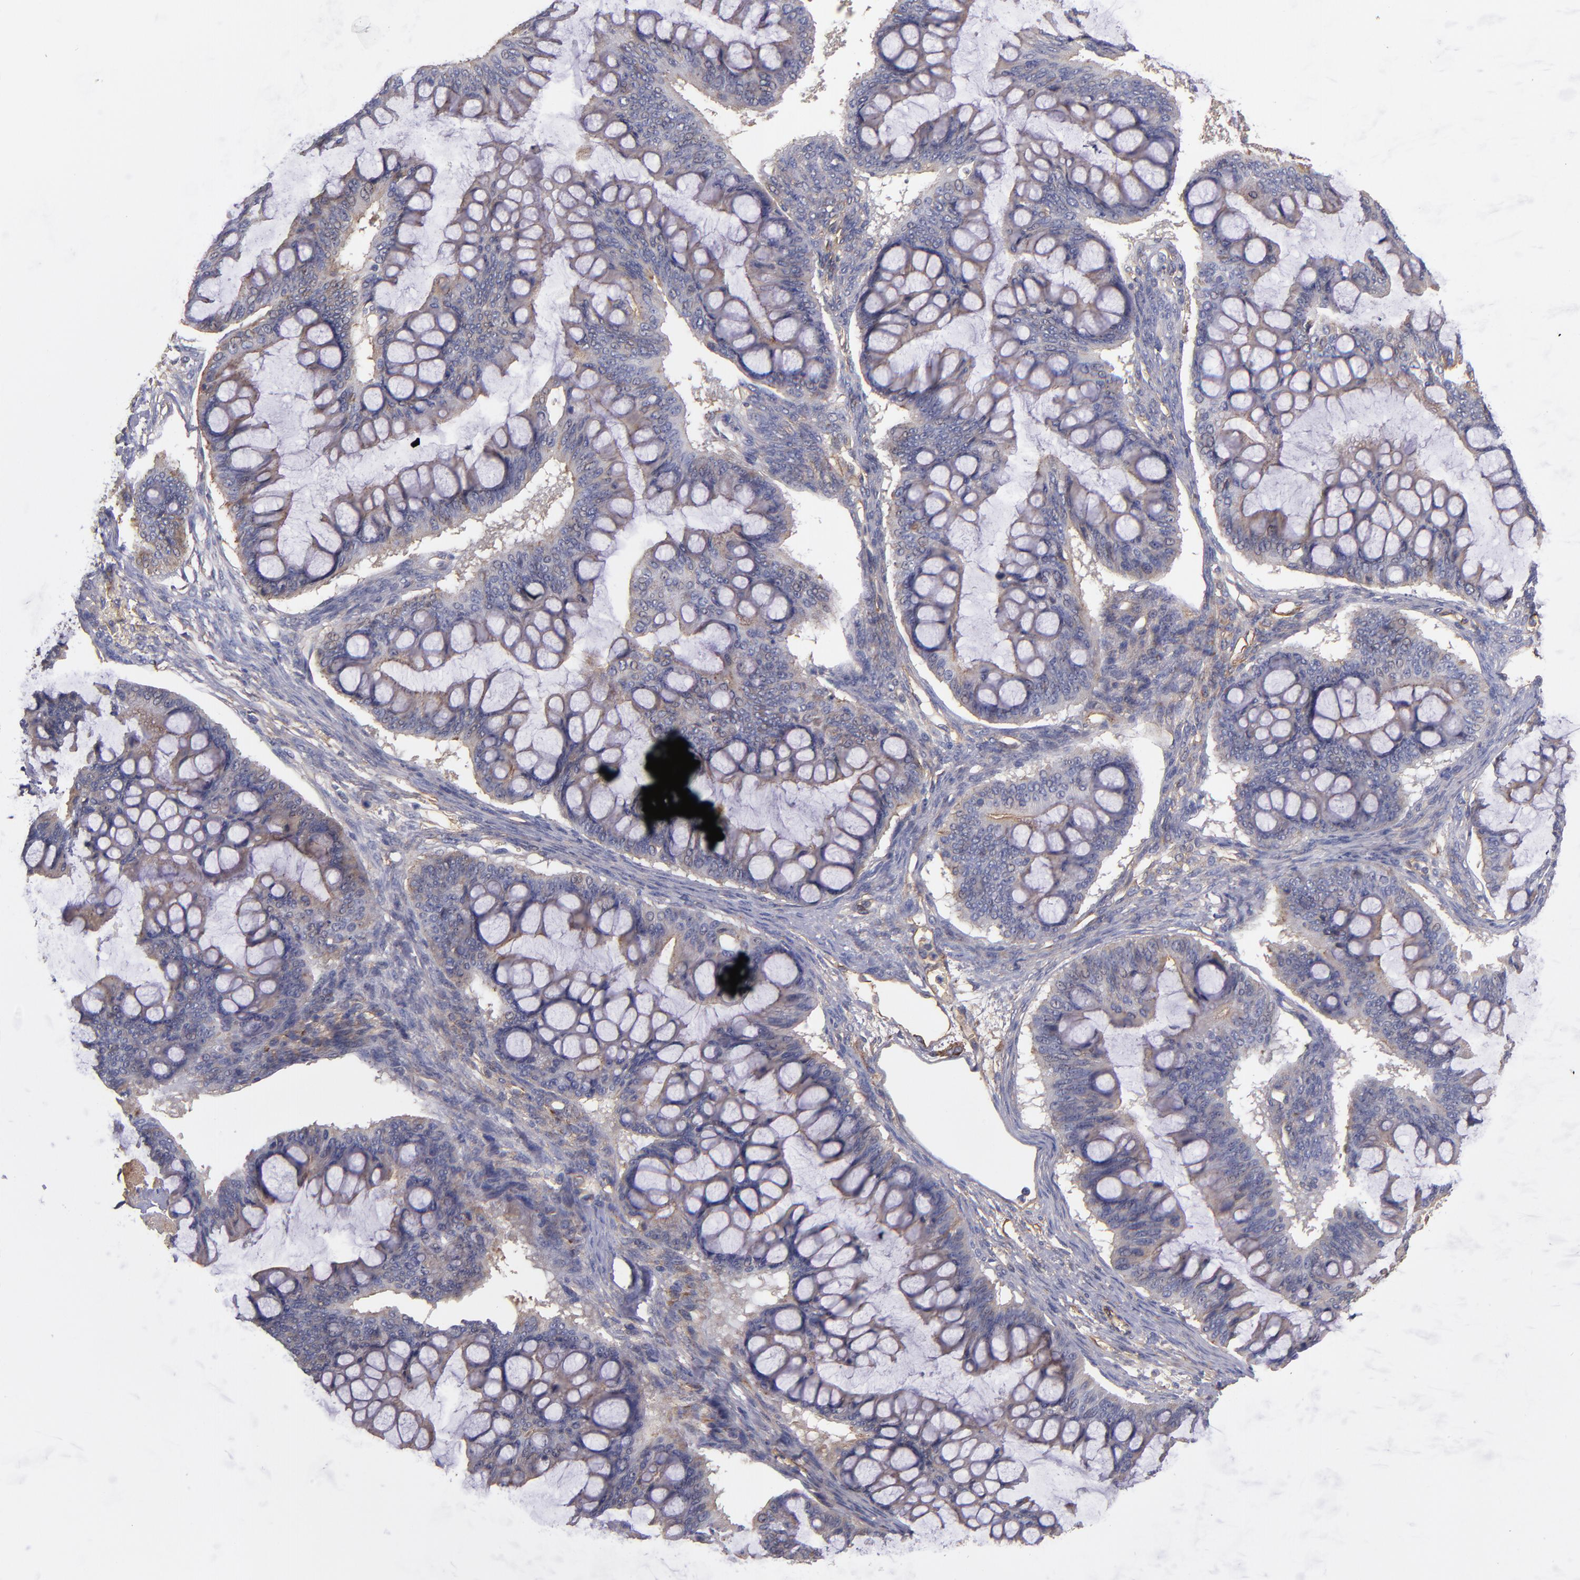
{"staining": {"intensity": "weak", "quantity": ">75%", "location": "cytoplasmic/membranous"}, "tissue": "ovarian cancer", "cell_type": "Tumor cells", "image_type": "cancer", "snomed": [{"axis": "morphology", "description": "Cystadenocarcinoma, mucinous, NOS"}, {"axis": "topography", "description": "Ovary"}], "caption": "DAB immunohistochemical staining of human ovarian cancer demonstrates weak cytoplasmic/membranous protein positivity in approximately >75% of tumor cells.", "gene": "PLSCR4", "patient": {"sex": "female", "age": 73}}